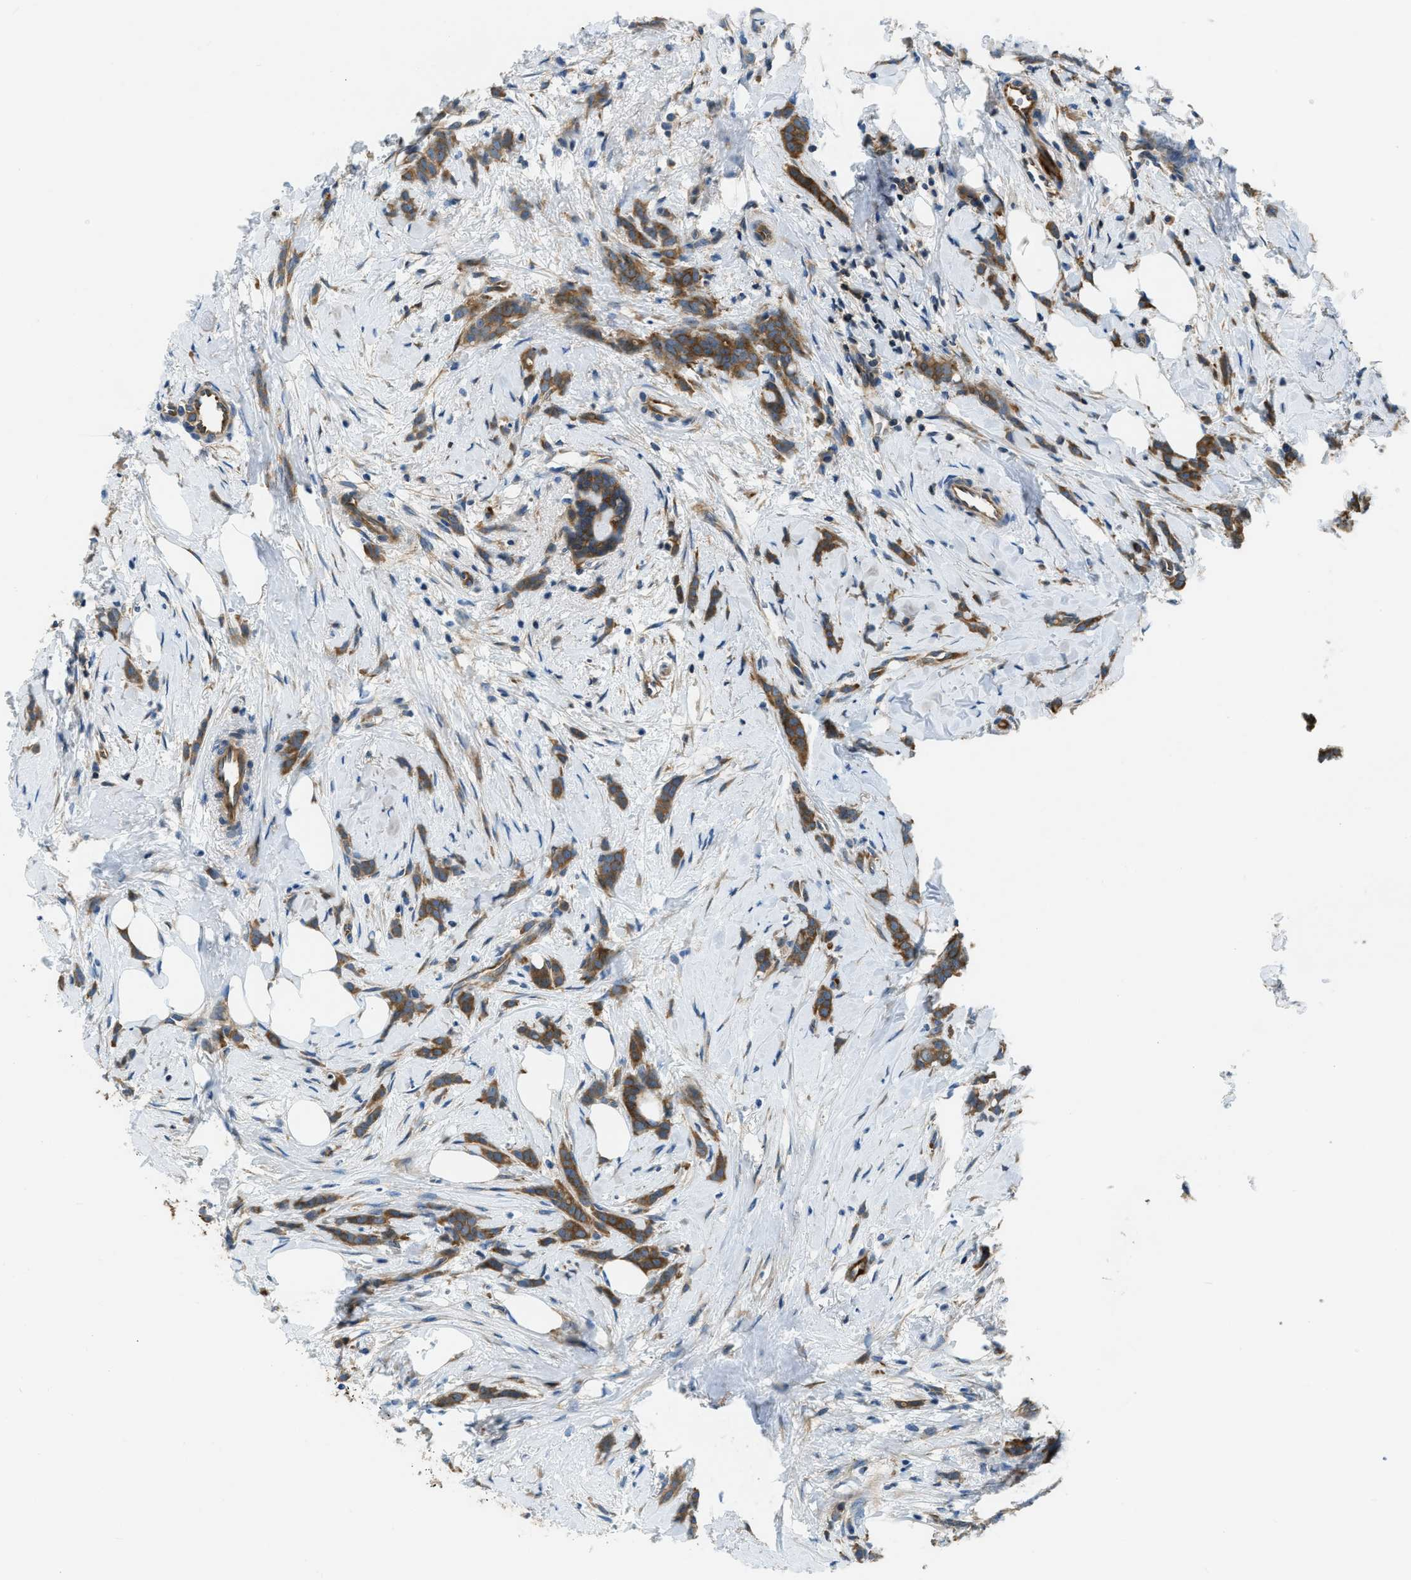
{"staining": {"intensity": "moderate", "quantity": ">75%", "location": "cytoplasmic/membranous"}, "tissue": "breast cancer", "cell_type": "Tumor cells", "image_type": "cancer", "snomed": [{"axis": "morphology", "description": "Lobular carcinoma, in situ"}, {"axis": "morphology", "description": "Lobular carcinoma"}, {"axis": "topography", "description": "Breast"}], "caption": "A brown stain shows moderate cytoplasmic/membranous expression of a protein in breast cancer tumor cells.", "gene": "PFKP", "patient": {"sex": "female", "age": 41}}